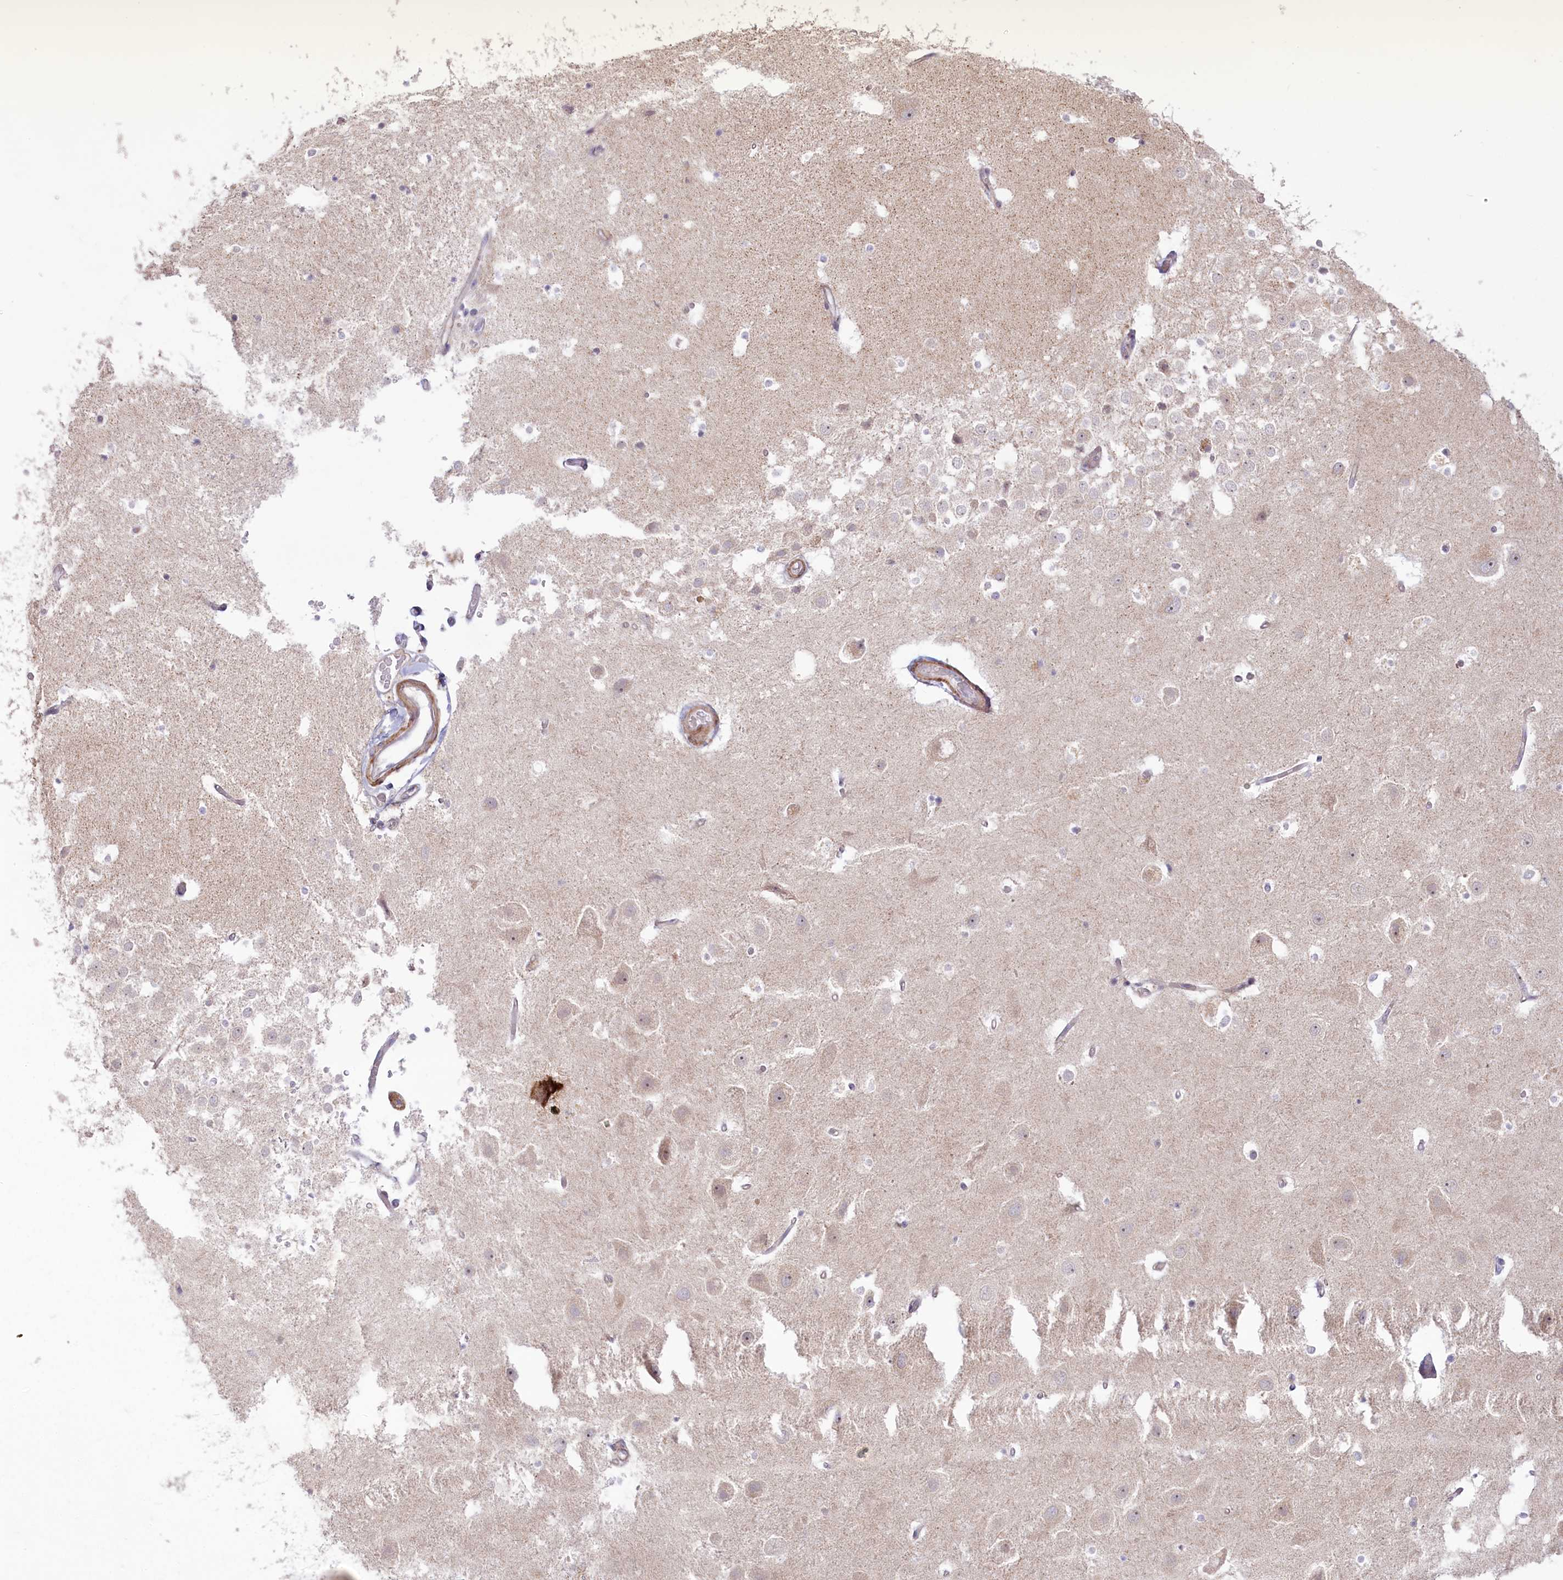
{"staining": {"intensity": "negative", "quantity": "none", "location": "none"}, "tissue": "hippocampus", "cell_type": "Glial cells", "image_type": "normal", "snomed": [{"axis": "morphology", "description": "Normal tissue, NOS"}, {"axis": "topography", "description": "Hippocampus"}], "caption": "This is an IHC photomicrograph of unremarkable hippocampus. There is no expression in glial cells.", "gene": "MTG1", "patient": {"sex": "female", "age": 52}}